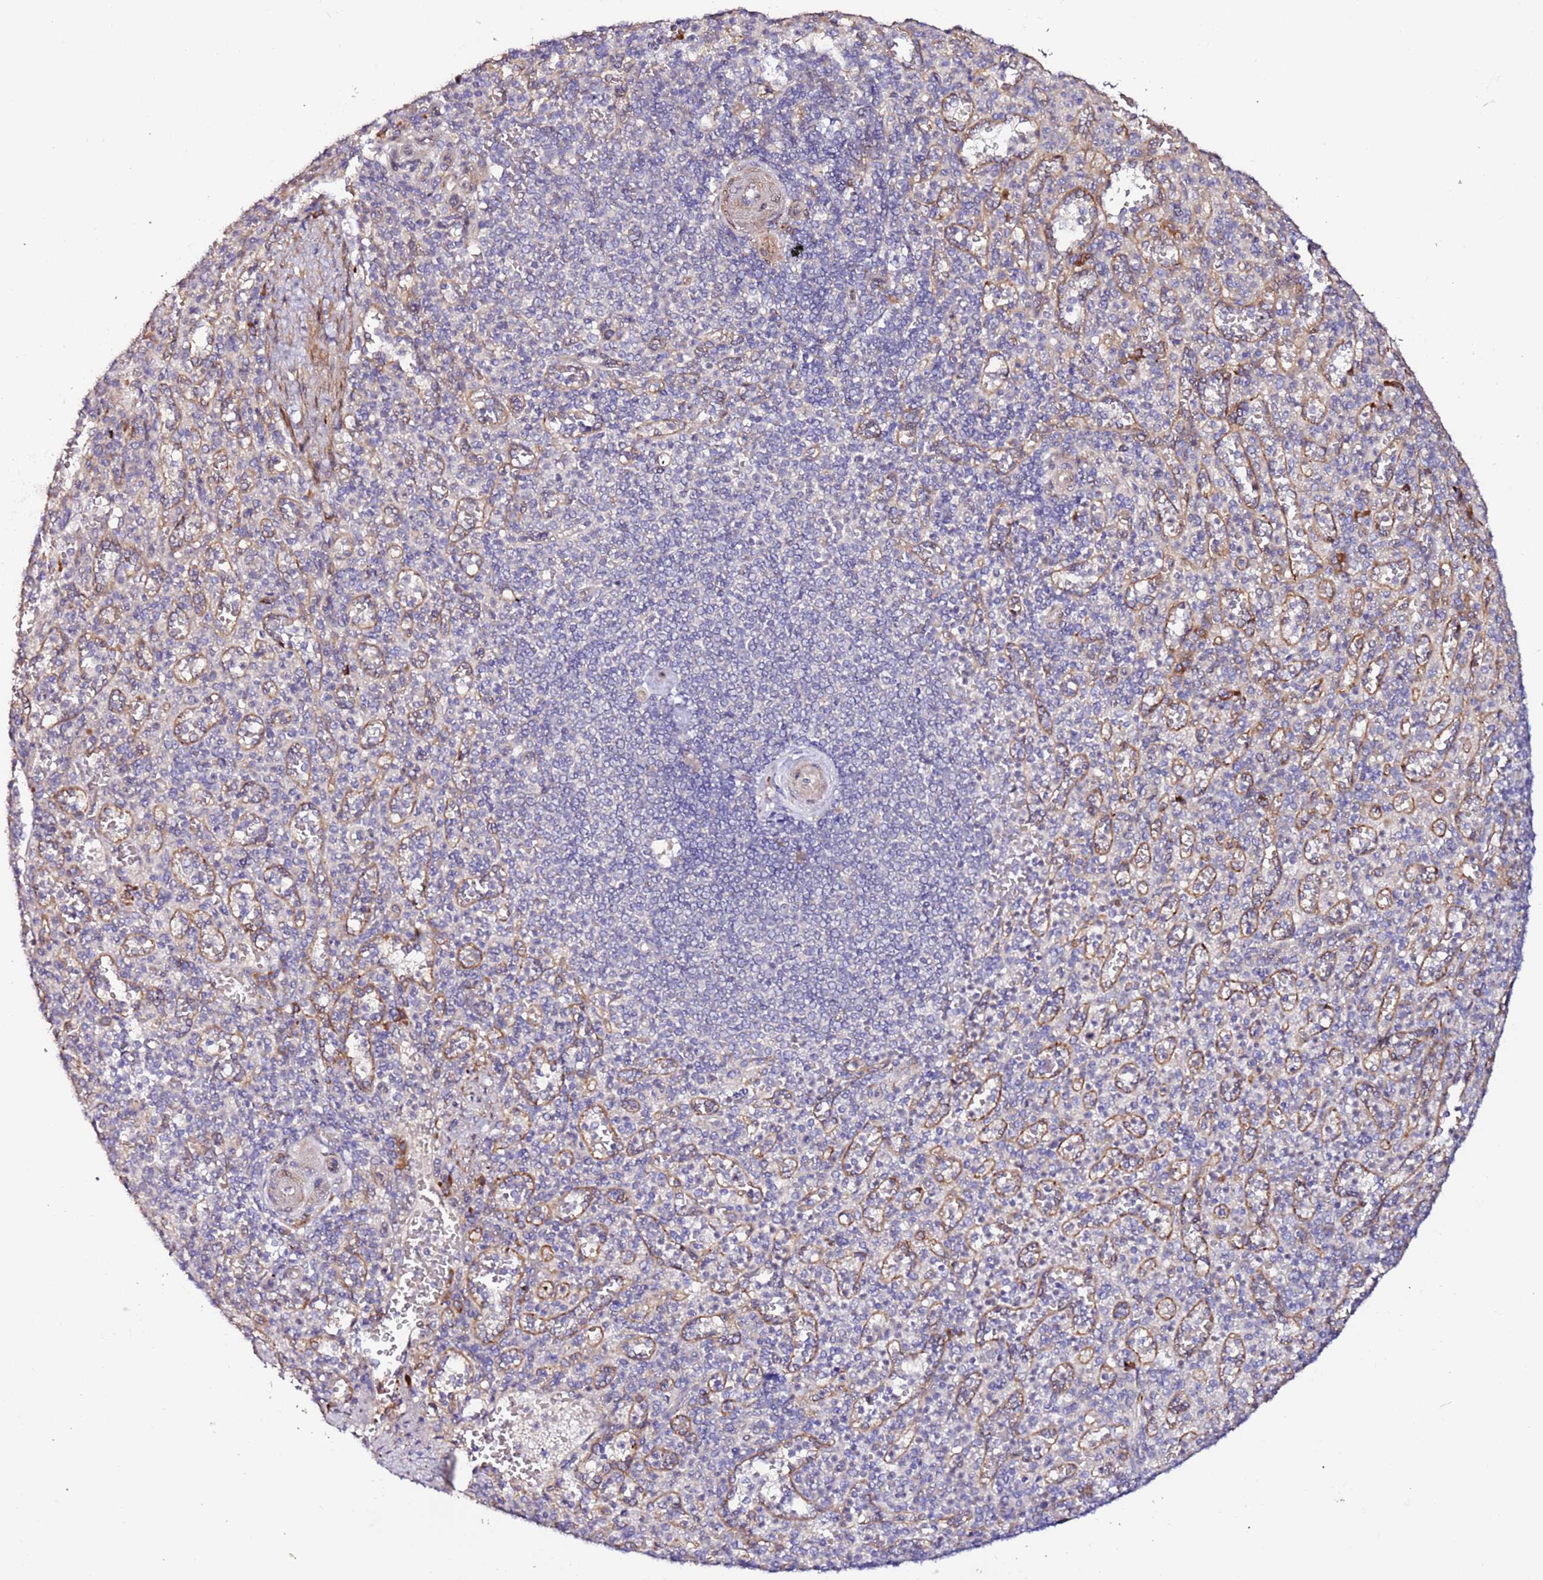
{"staining": {"intensity": "negative", "quantity": "none", "location": "none"}, "tissue": "spleen", "cell_type": "Cells in red pulp", "image_type": "normal", "snomed": [{"axis": "morphology", "description": "Normal tissue, NOS"}, {"axis": "topography", "description": "Spleen"}], "caption": "Cells in red pulp show no significant staining in normal spleen. (DAB (3,3'-diaminobenzidine) immunohistochemistry (IHC) visualized using brightfield microscopy, high magnification).", "gene": "HSD17B7", "patient": {"sex": "female", "age": 74}}